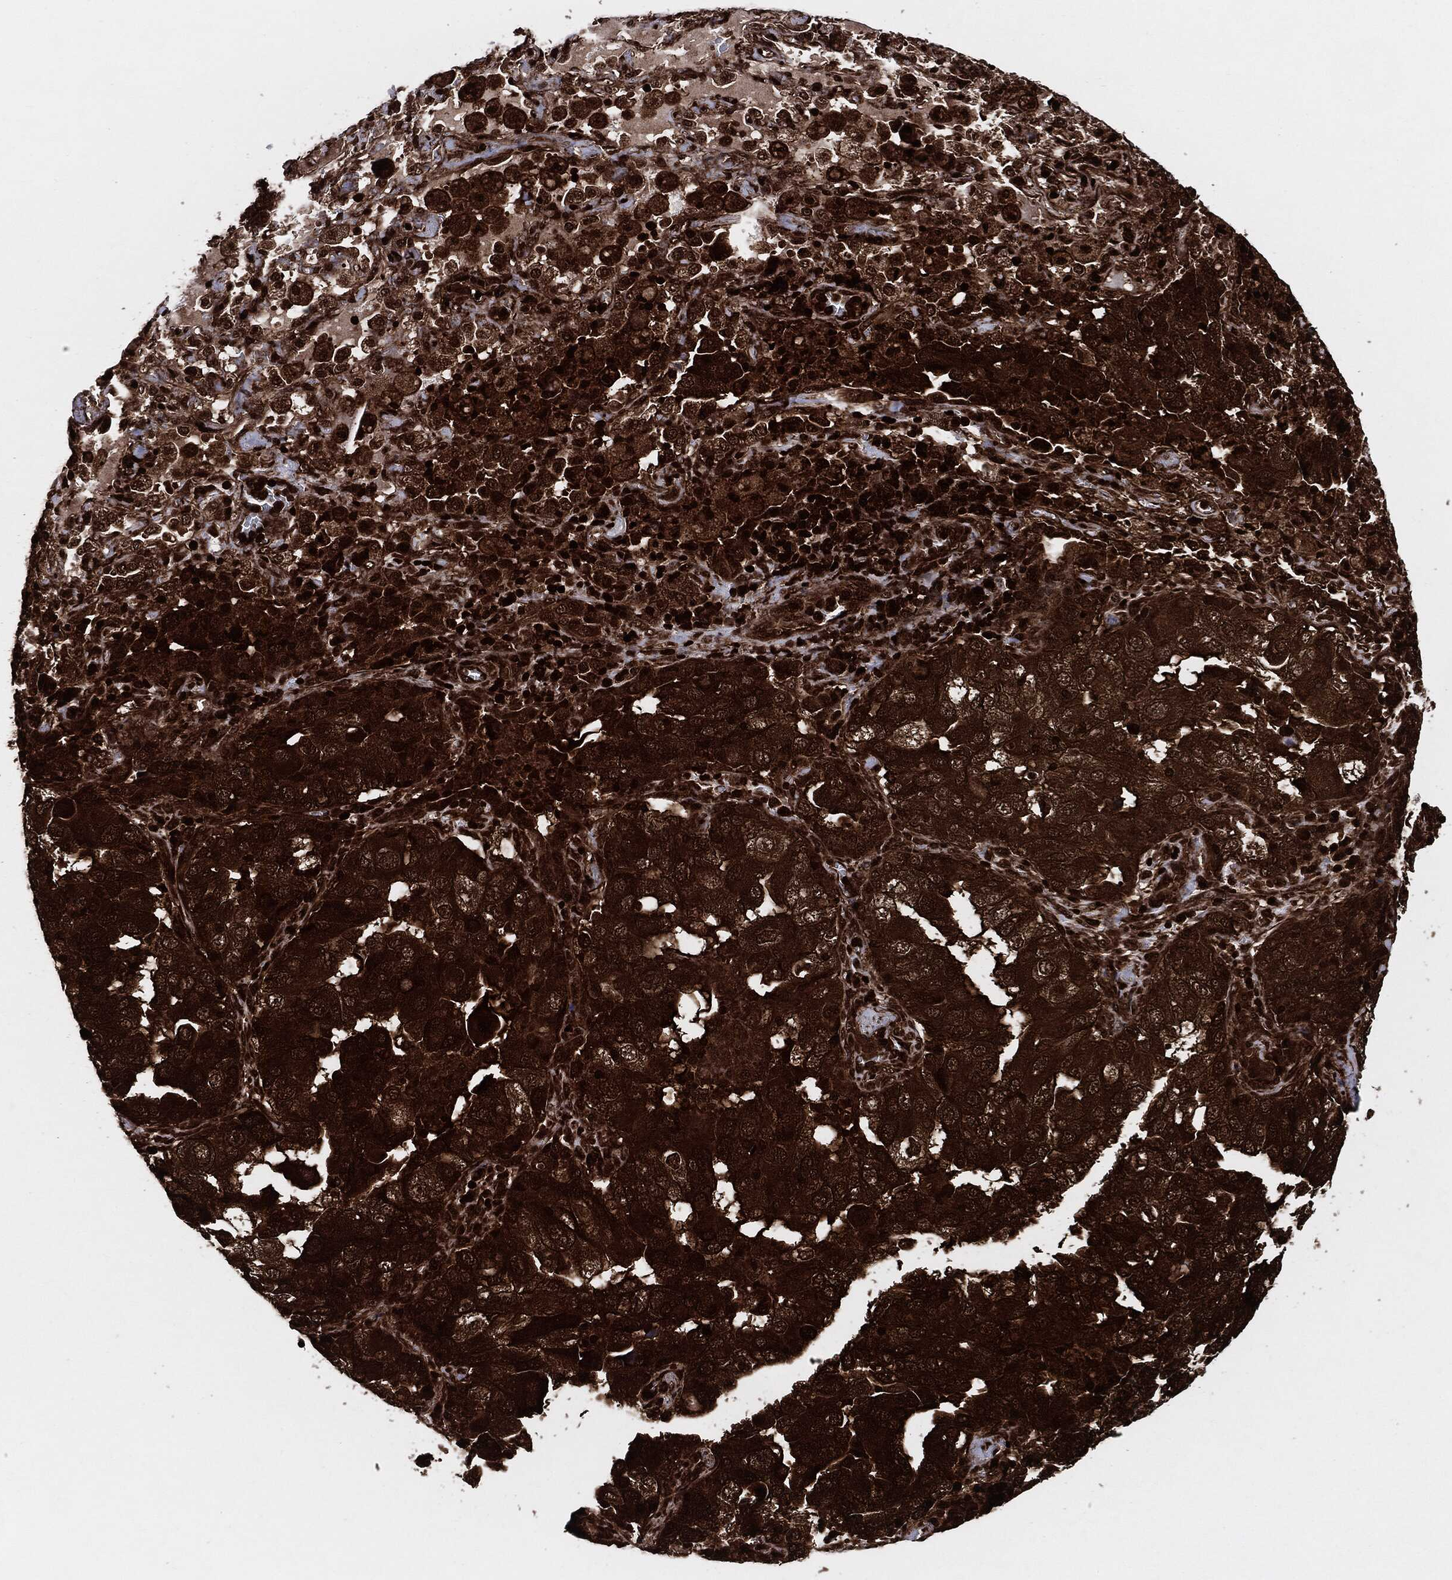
{"staining": {"intensity": "strong", "quantity": ">75%", "location": "cytoplasmic/membranous"}, "tissue": "lung cancer", "cell_type": "Tumor cells", "image_type": "cancer", "snomed": [{"axis": "morphology", "description": "Adenocarcinoma, NOS"}, {"axis": "topography", "description": "Lung"}], "caption": "IHC photomicrograph of human lung adenocarcinoma stained for a protein (brown), which displays high levels of strong cytoplasmic/membranous expression in approximately >75% of tumor cells.", "gene": "YWHAB", "patient": {"sex": "female", "age": 61}}